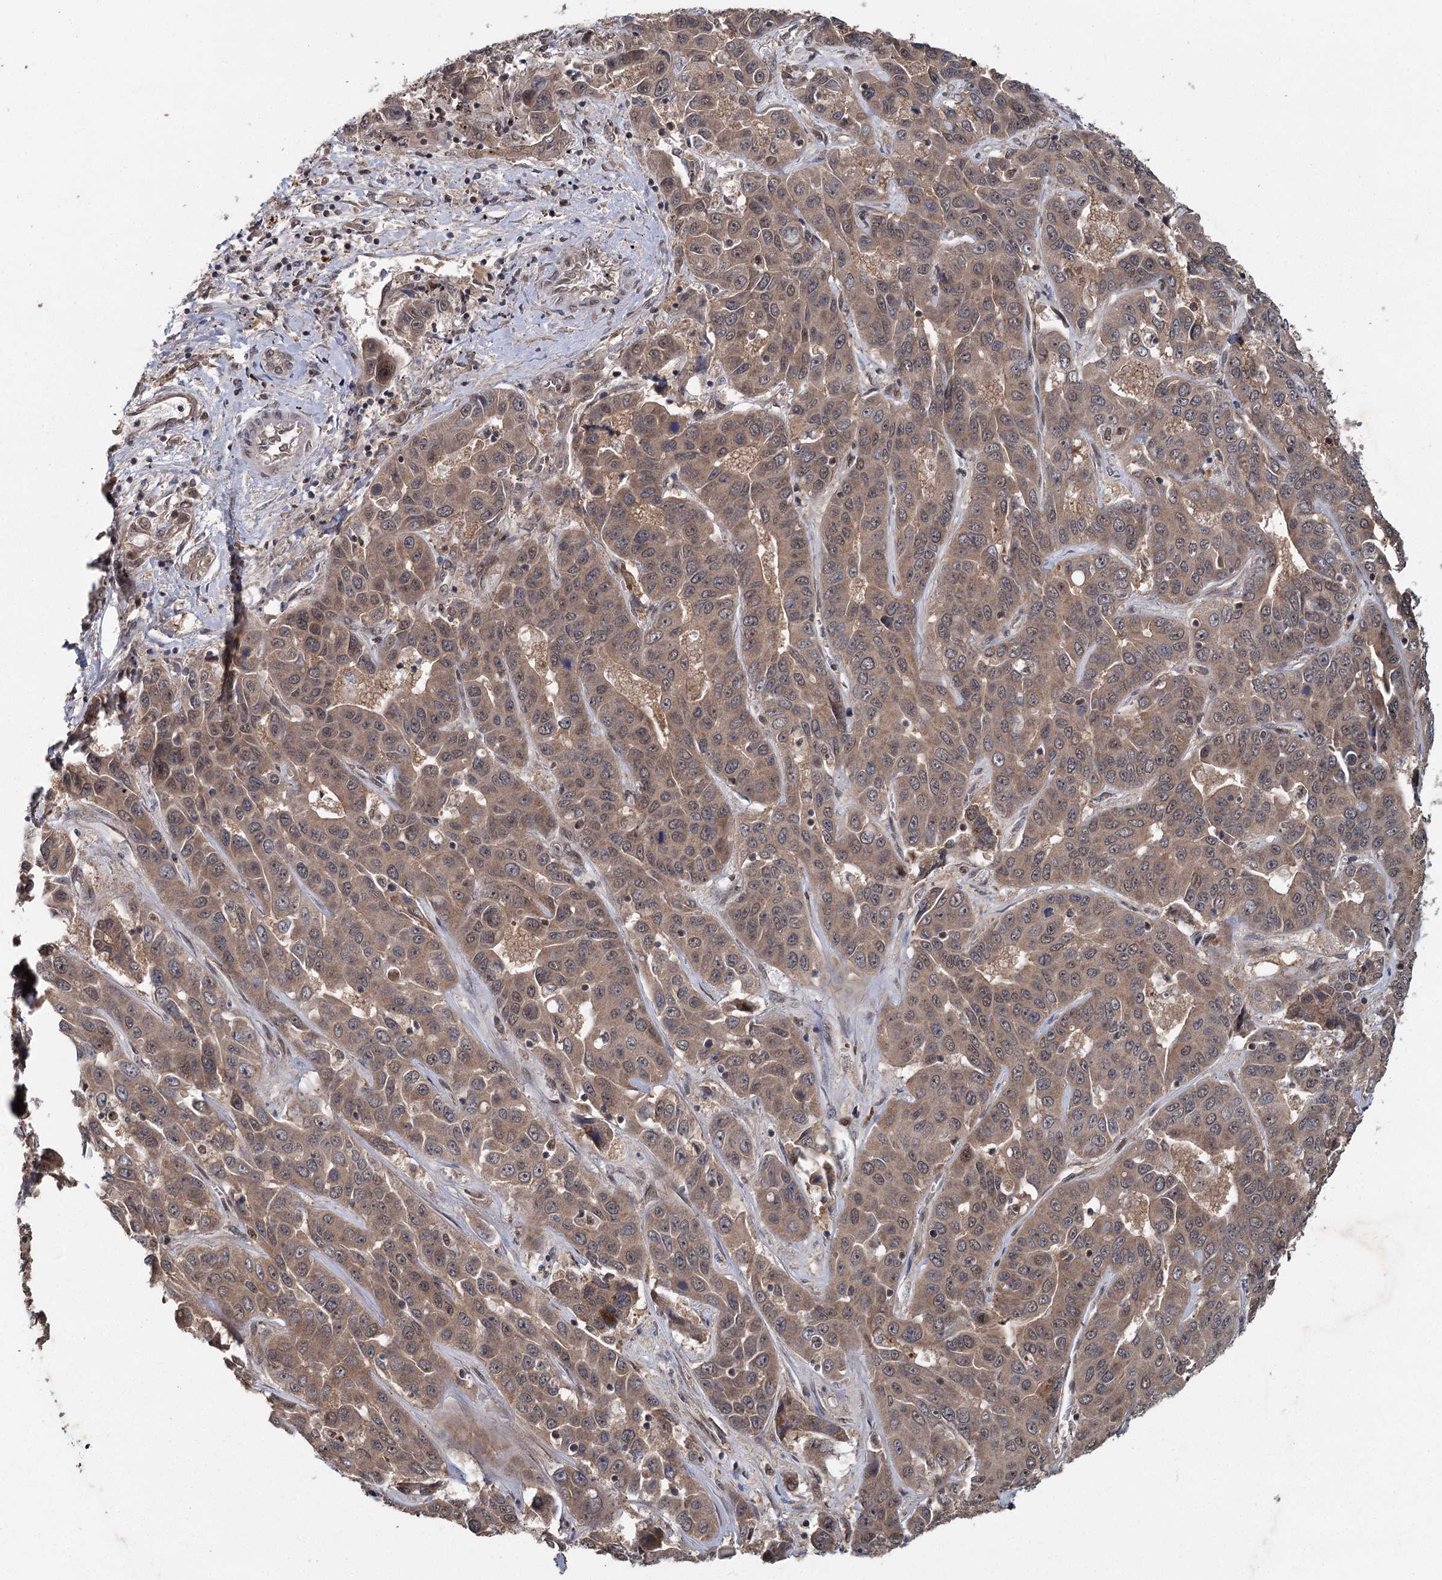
{"staining": {"intensity": "weak", "quantity": ">75%", "location": "cytoplasmic/membranous"}, "tissue": "liver cancer", "cell_type": "Tumor cells", "image_type": "cancer", "snomed": [{"axis": "morphology", "description": "Cholangiocarcinoma"}, {"axis": "topography", "description": "Liver"}], "caption": "IHC (DAB (3,3'-diaminobenzidine)) staining of liver cancer (cholangiocarcinoma) exhibits weak cytoplasmic/membranous protein positivity in approximately >75% of tumor cells.", "gene": "MYG1", "patient": {"sex": "female", "age": 52}}